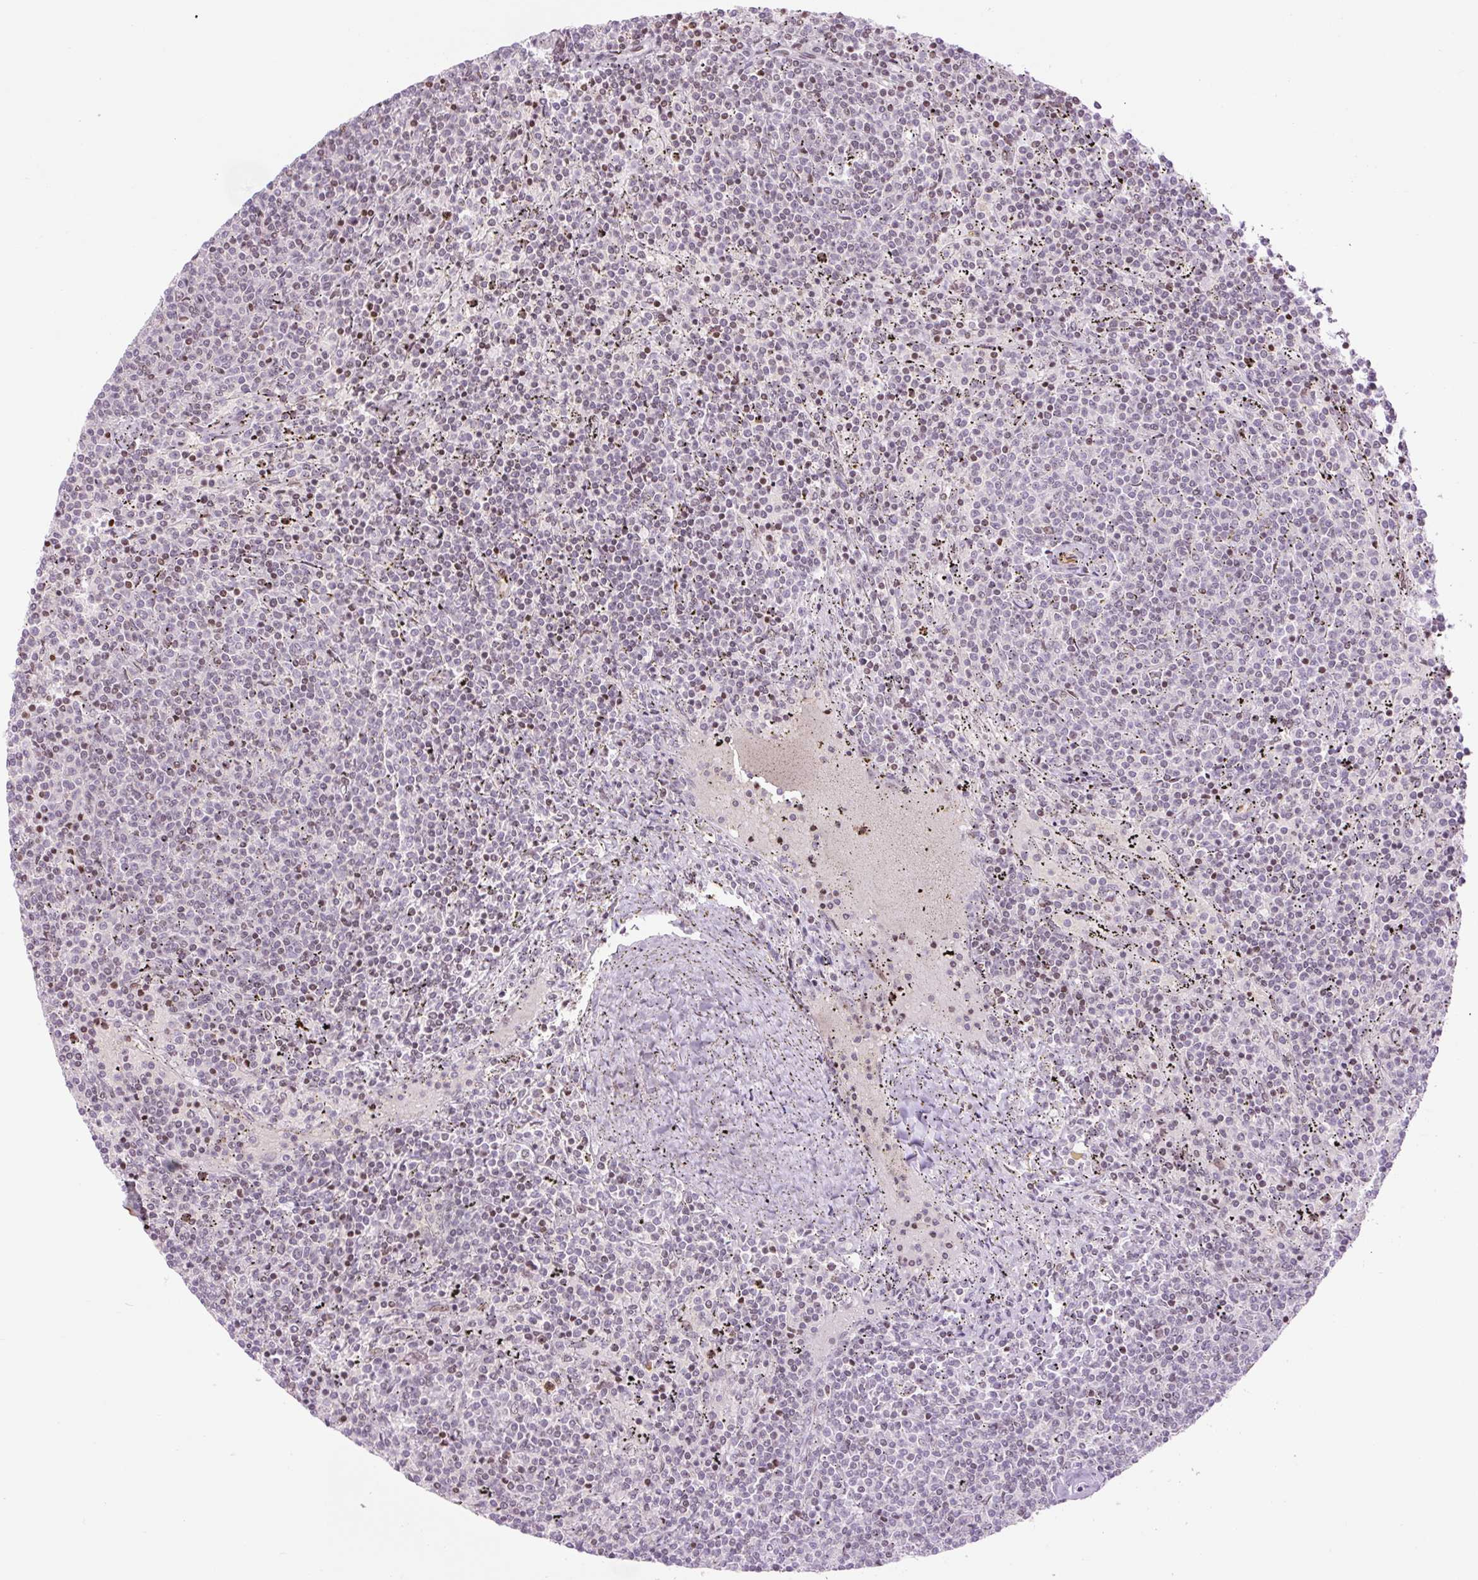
{"staining": {"intensity": "weak", "quantity": "<25%", "location": "nuclear"}, "tissue": "lymphoma", "cell_type": "Tumor cells", "image_type": "cancer", "snomed": [{"axis": "morphology", "description": "Malignant lymphoma, non-Hodgkin's type, Low grade"}, {"axis": "topography", "description": "Spleen"}], "caption": "Protein analysis of lymphoma shows no significant positivity in tumor cells. (DAB (3,3'-diaminobenzidine) immunohistochemistry (IHC) visualized using brightfield microscopy, high magnification).", "gene": "ZNF417", "patient": {"sex": "female", "age": 50}}